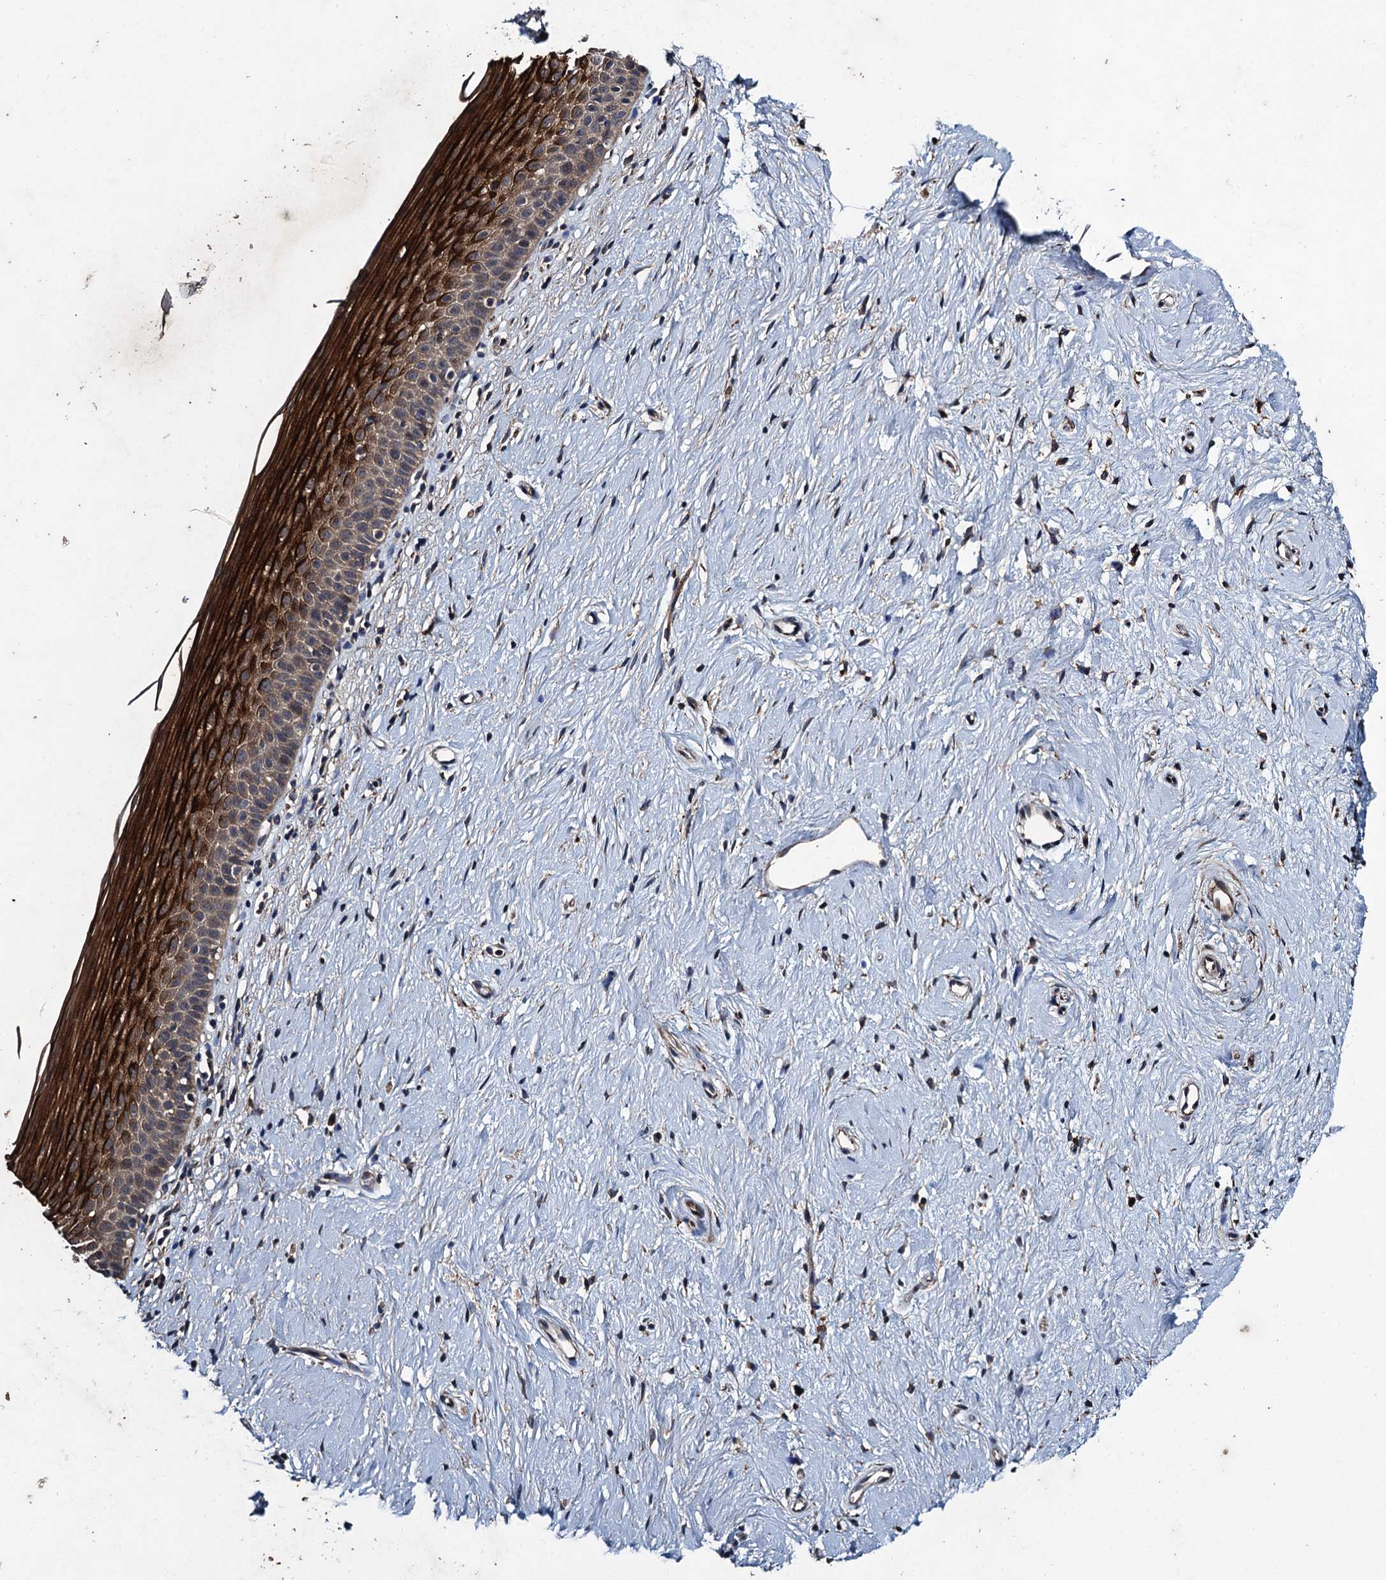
{"staining": {"intensity": "moderate", "quantity": ">75%", "location": "cytoplasmic/membranous"}, "tissue": "cervix", "cell_type": "Glandular cells", "image_type": "normal", "snomed": [{"axis": "morphology", "description": "Normal tissue, NOS"}, {"axis": "topography", "description": "Cervix"}], "caption": "Glandular cells exhibit medium levels of moderate cytoplasmic/membranous expression in approximately >75% of cells in benign human cervix. (IHC, brightfield microscopy, high magnification).", "gene": "CNTN5", "patient": {"sex": "female", "age": 57}}